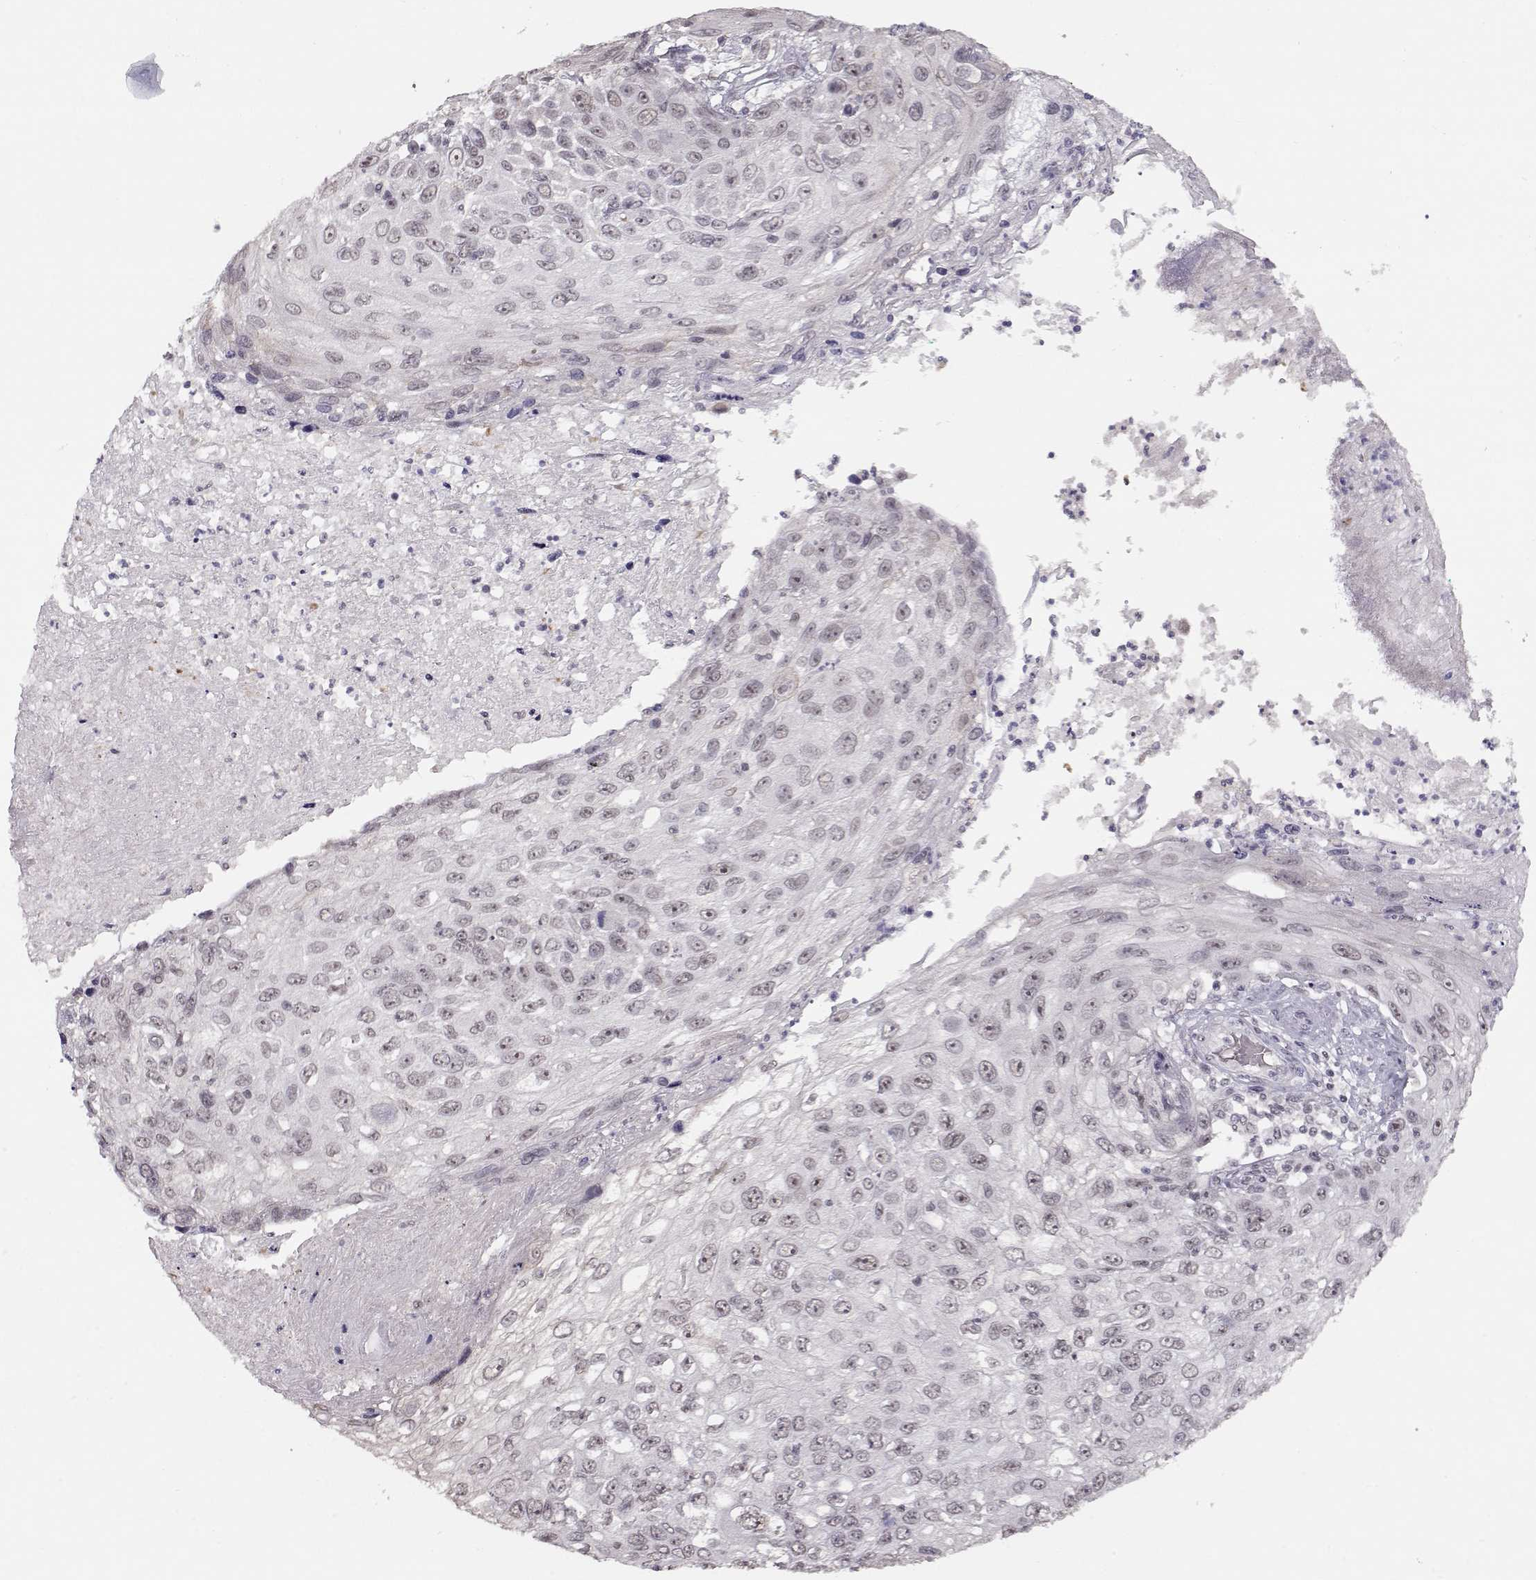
{"staining": {"intensity": "weak", "quantity": "<25%", "location": "nuclear"}, "tissue": "skin cancer", "cell_type": "Tumor cells", "image_type": "cancer", "snomed": [{"axis": "morphology", "description": "Squamous cell carcinoma, NOS"}, {"axis": "topography", "description": "Skin"}], "caption": "Immunohistochemical staining of skin squamous cell carcinoma shows no significant positivity in tumor cells.", "gene": "PCP4", "patient": {"sex": "male", "age": 92}}